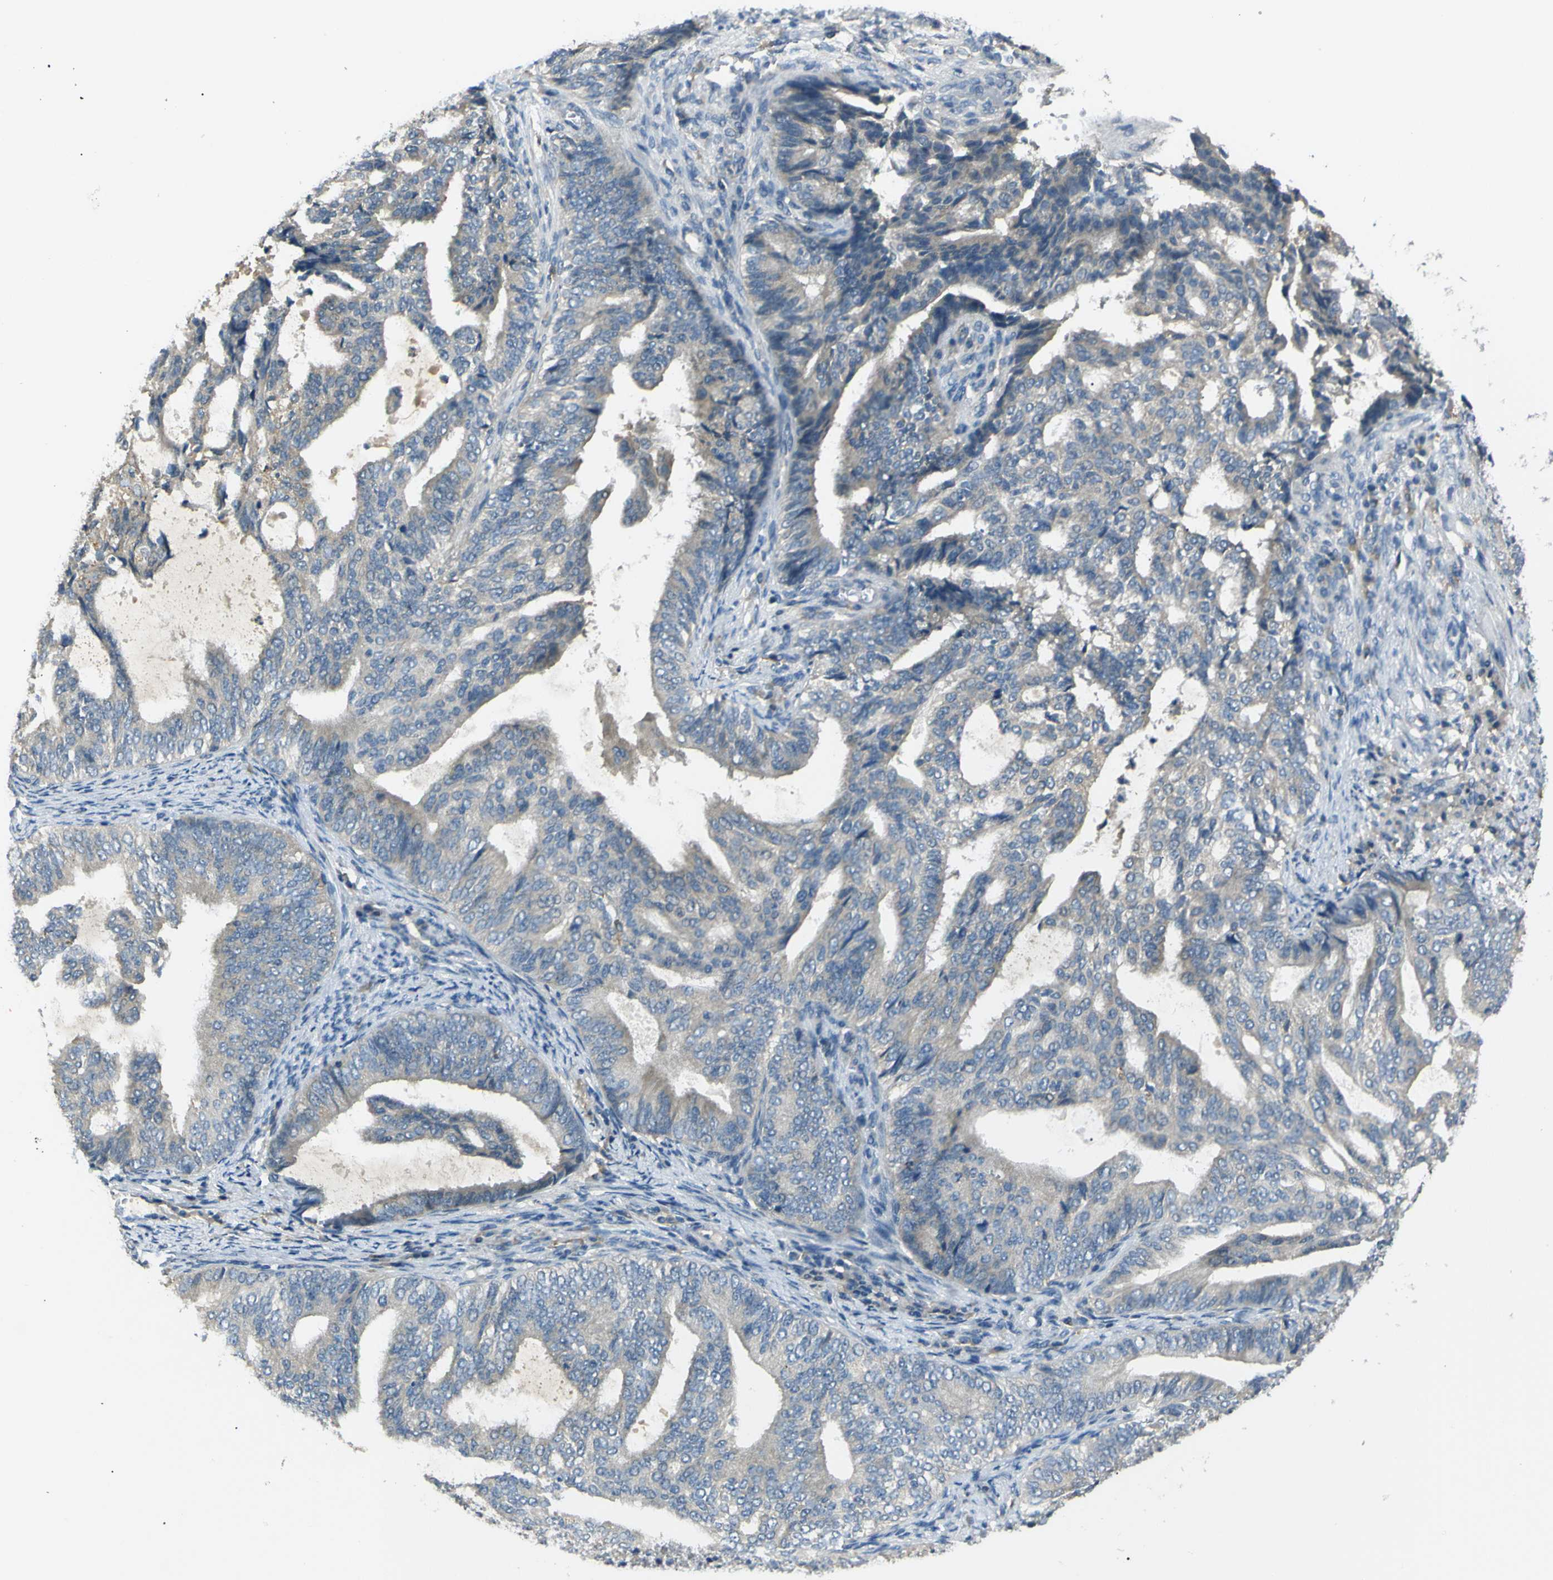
{"staining": {"intensity": "weak", "quantity": "<25%", "location": "cytoplasmic/membranous"}, "tissue": "endometrial cancer", "cell_type": "Tumor cells", "image_type": "cancer", "snomed": [{"axis": "morphology", "description": "Adenocarcinoma, NOS"}, {"axis": "topography", "description": "Endometrium"}], "caption": "IHC of human endometrial cancer (adenocarcinoma) displays no positivity in tumor cells. The staining was performed using DAB (3,3'-diaminobenzidine) to visualize the protein expression in brown, while the nuclei were stained in blue with hematoxylin (Magnification: 20x).", "gene": "C6orf89", "patient": {"sex": "female", "age": 58}}